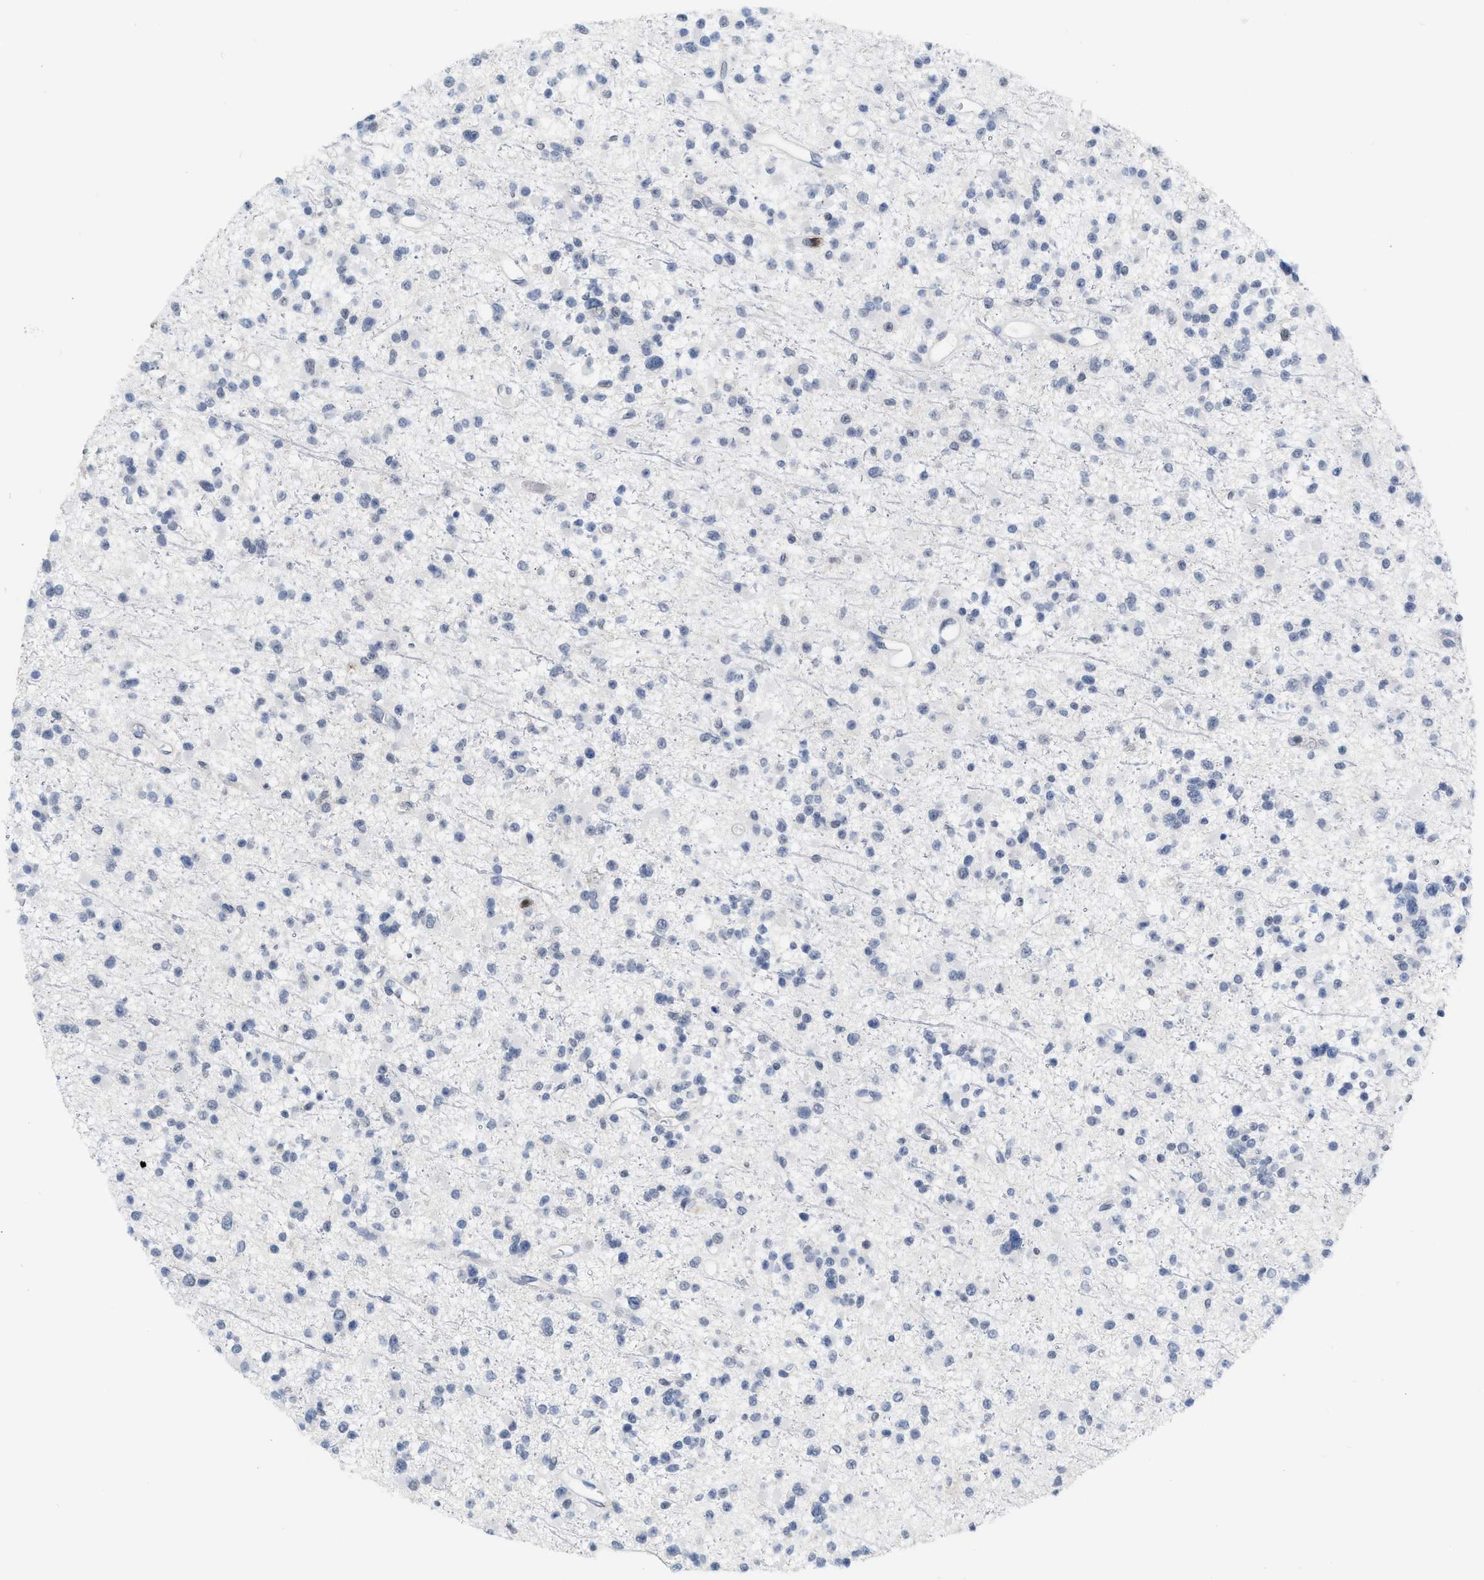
{"staining": {"intensity": "negative", "quantity": "none", "location": "none"}, "tissue": "glioma", "cell_type": "Tumor cells", "image_type": "cancer", "snomed": [{"axis": "morphology", "description": "Glioma, malignant, Low grade"}, {"axis": "topography", "description": "Brain"}], "caption": "There is no significant staining in tumor cells of glioma.", "gene": "BAIAP2L1", "patient": {"sex": "female", "age": 22}}